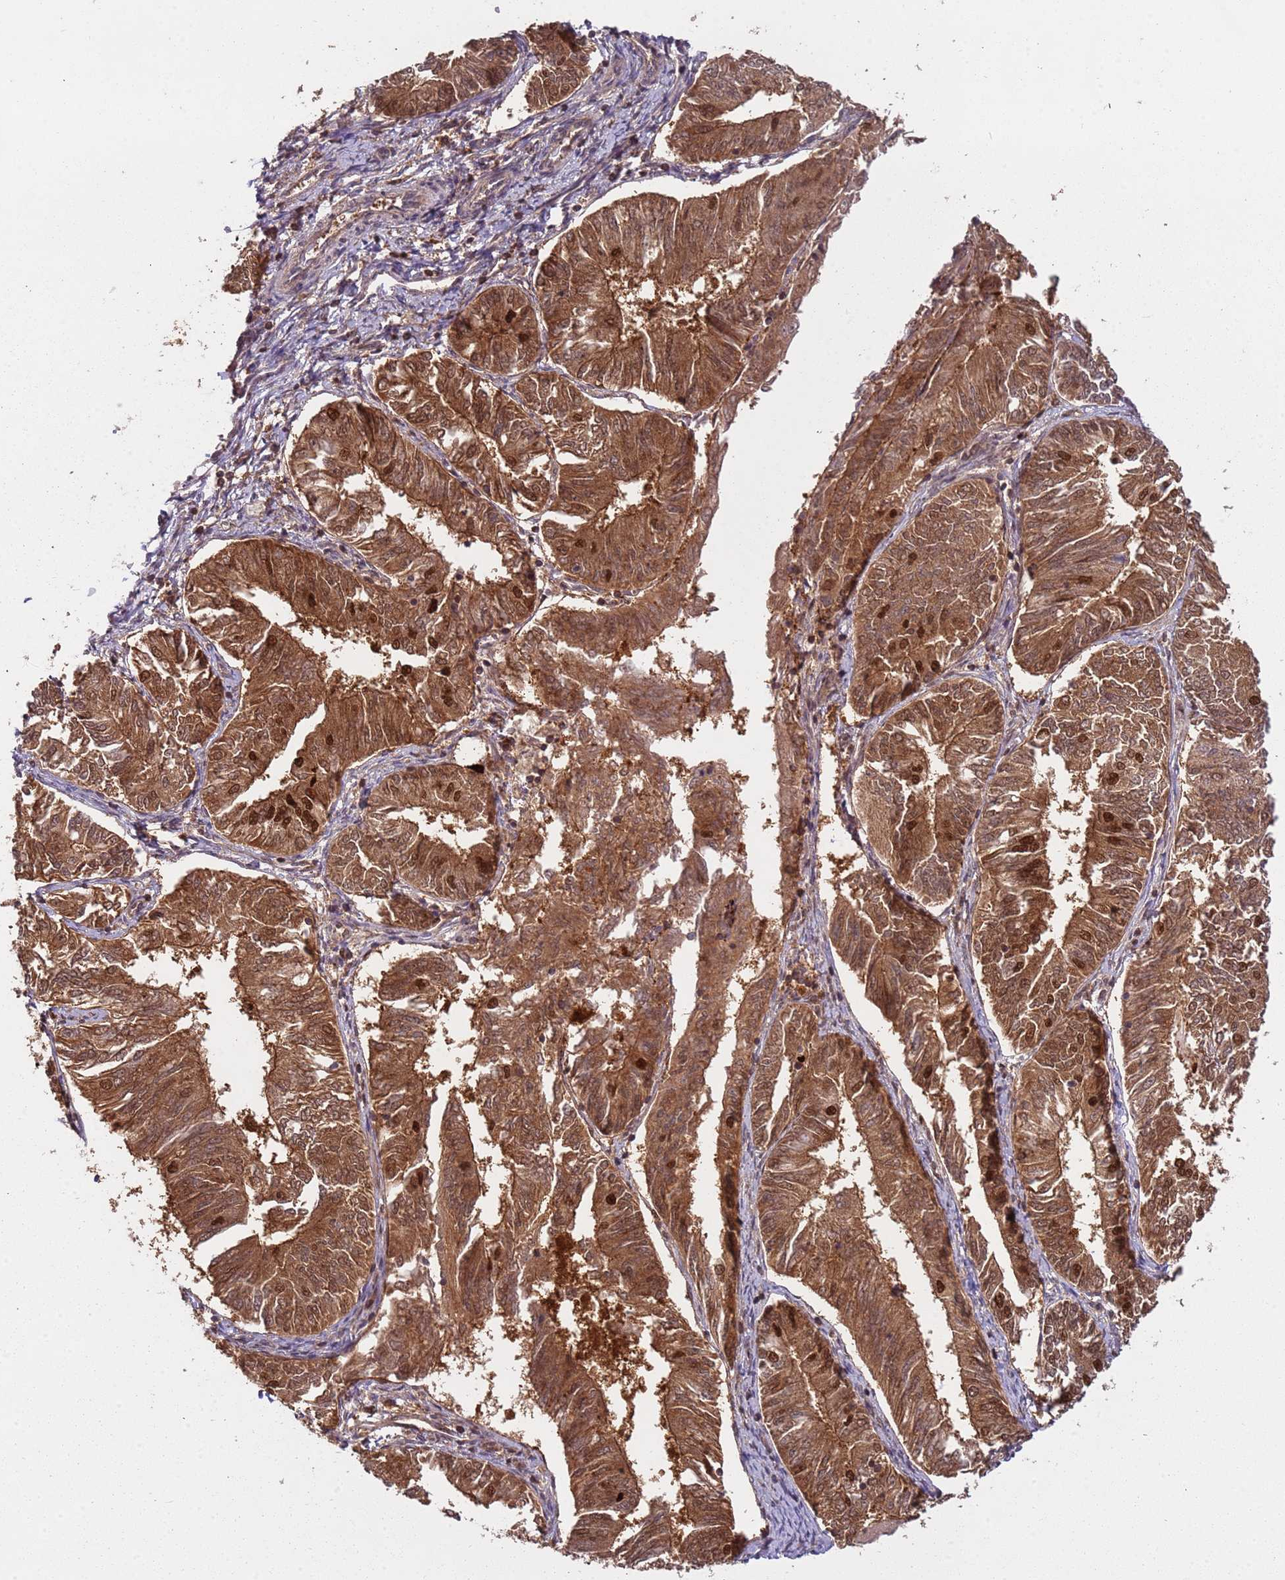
{"staining": {"intensity": "moderate", "quantity": ">75%", "location": "cytoplasmic/membranous,nuclear"}, "tissue": "endometrial cancer", "cell_type": "Tumor cells", "image_type": "cancer", "snomed": [{"axis": "morphology", "description": "Adenocarcinoma, NOS"}, {"axis": "topography", "description": "Endometrium"}], "caption": "An immunohistochemistry micrograph of tumor tissue is shown. Protein staining in brown labels moderate cytoplasmic/membranous and nuclear positivity in endometrial cancer within tumor cells.", "gene": "PGLS", "patient": {"sex": "female", "age": 58}}